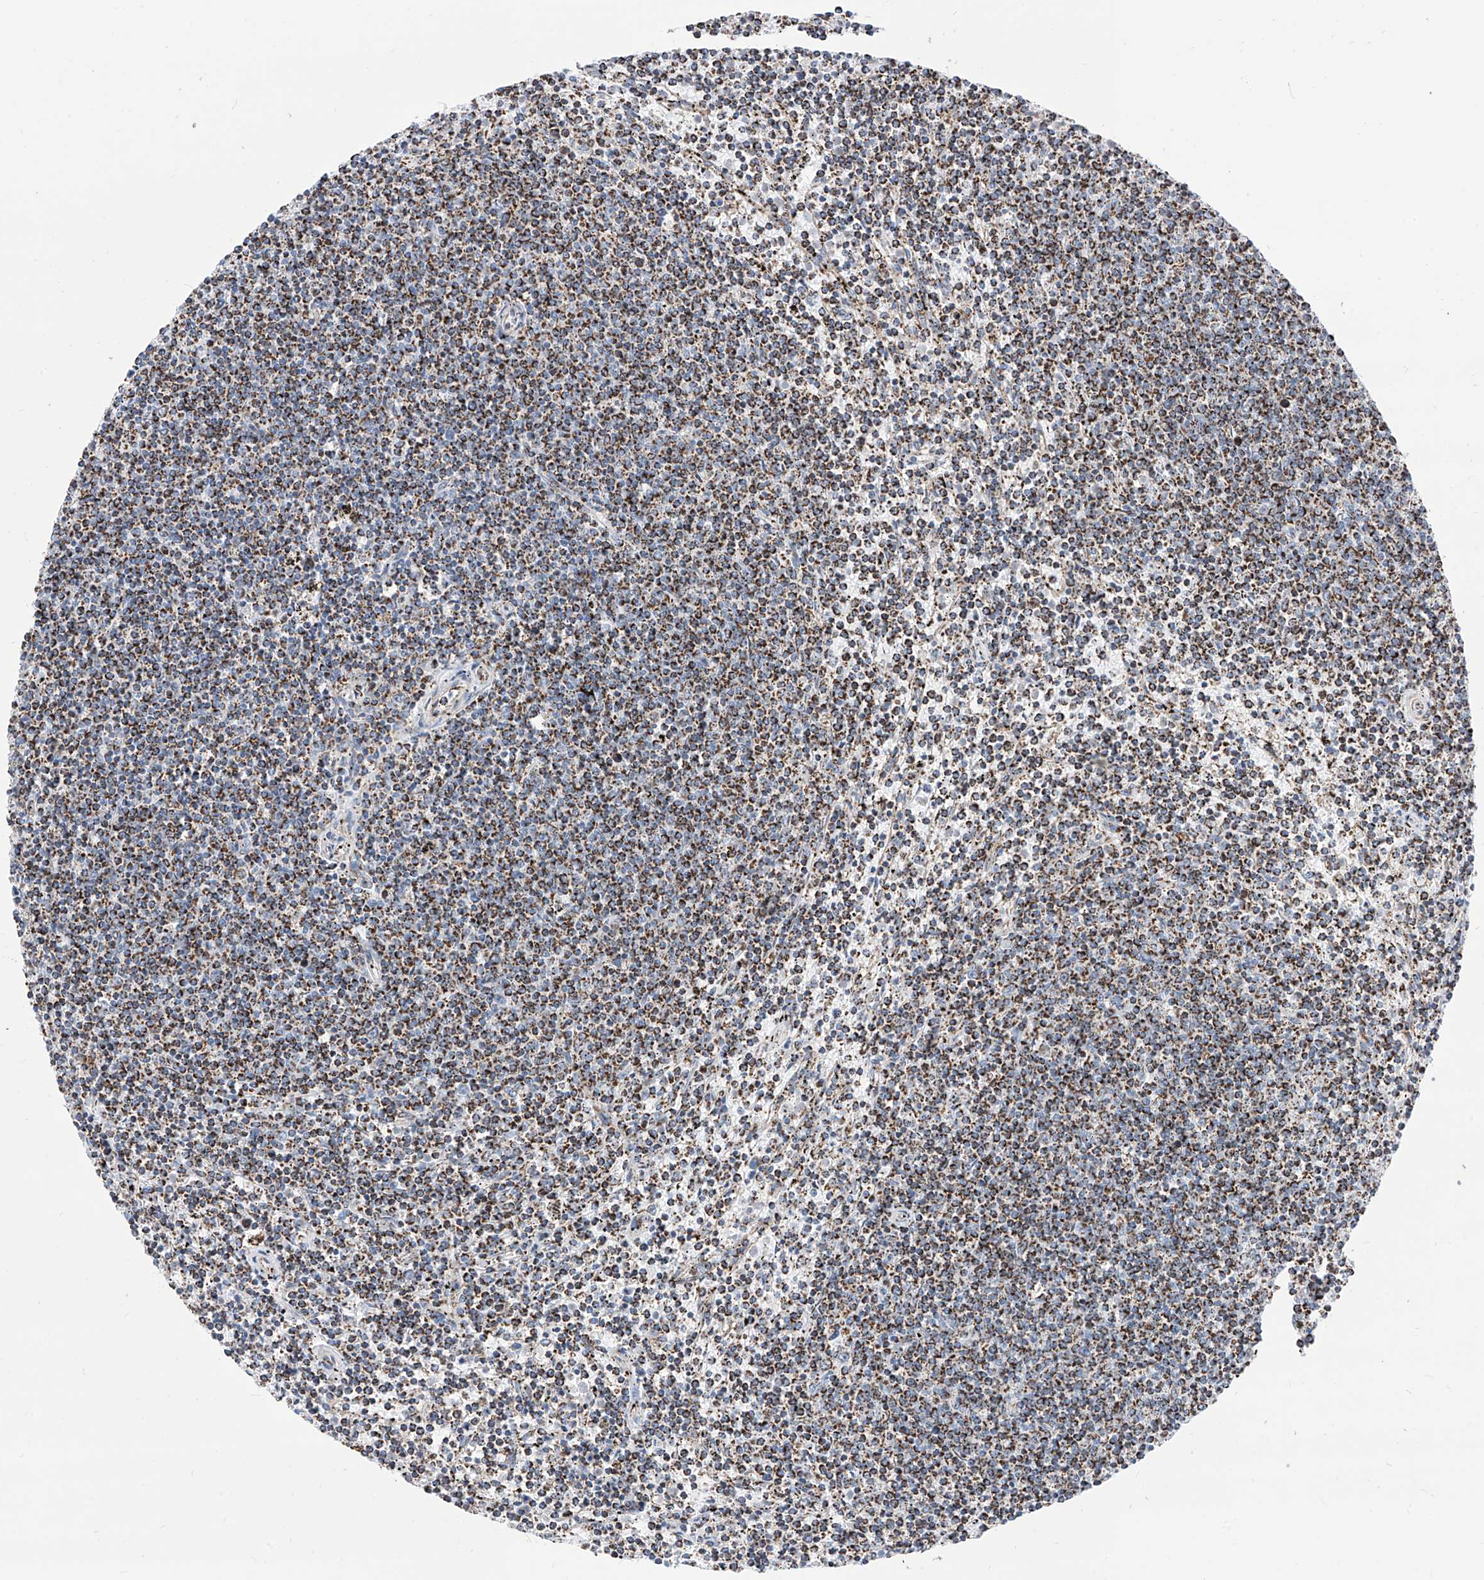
{"staining": {"intensity": "strong", "quantity": "25%-75%", "location": "cytoplasmic/membranous"}, "tissue": "lymphoma", "cell_type": "Tumor cells", "image_type": "cancer", "snomed": [{"axis": "morphology", "description": "Malignant lymphoma, non-Hodgkin's type, Low grade"}, {"axis": "topography", "description": "Spleen"}], "caption": "Lymphoma was stained to show a protein in brown. There is high levels of strong cytoplasmic/membranous staining in approximately 25%-75% of tumor cells. The staining was performed using DAB (3,3'-diaminobenzidine) to visualize the protein expression in brown, while the nuclei were stained in blue with hematoxylin (Magnification: 20x).", "gene": "COX5B", "patient": {"sex": "female", "age": 50}}